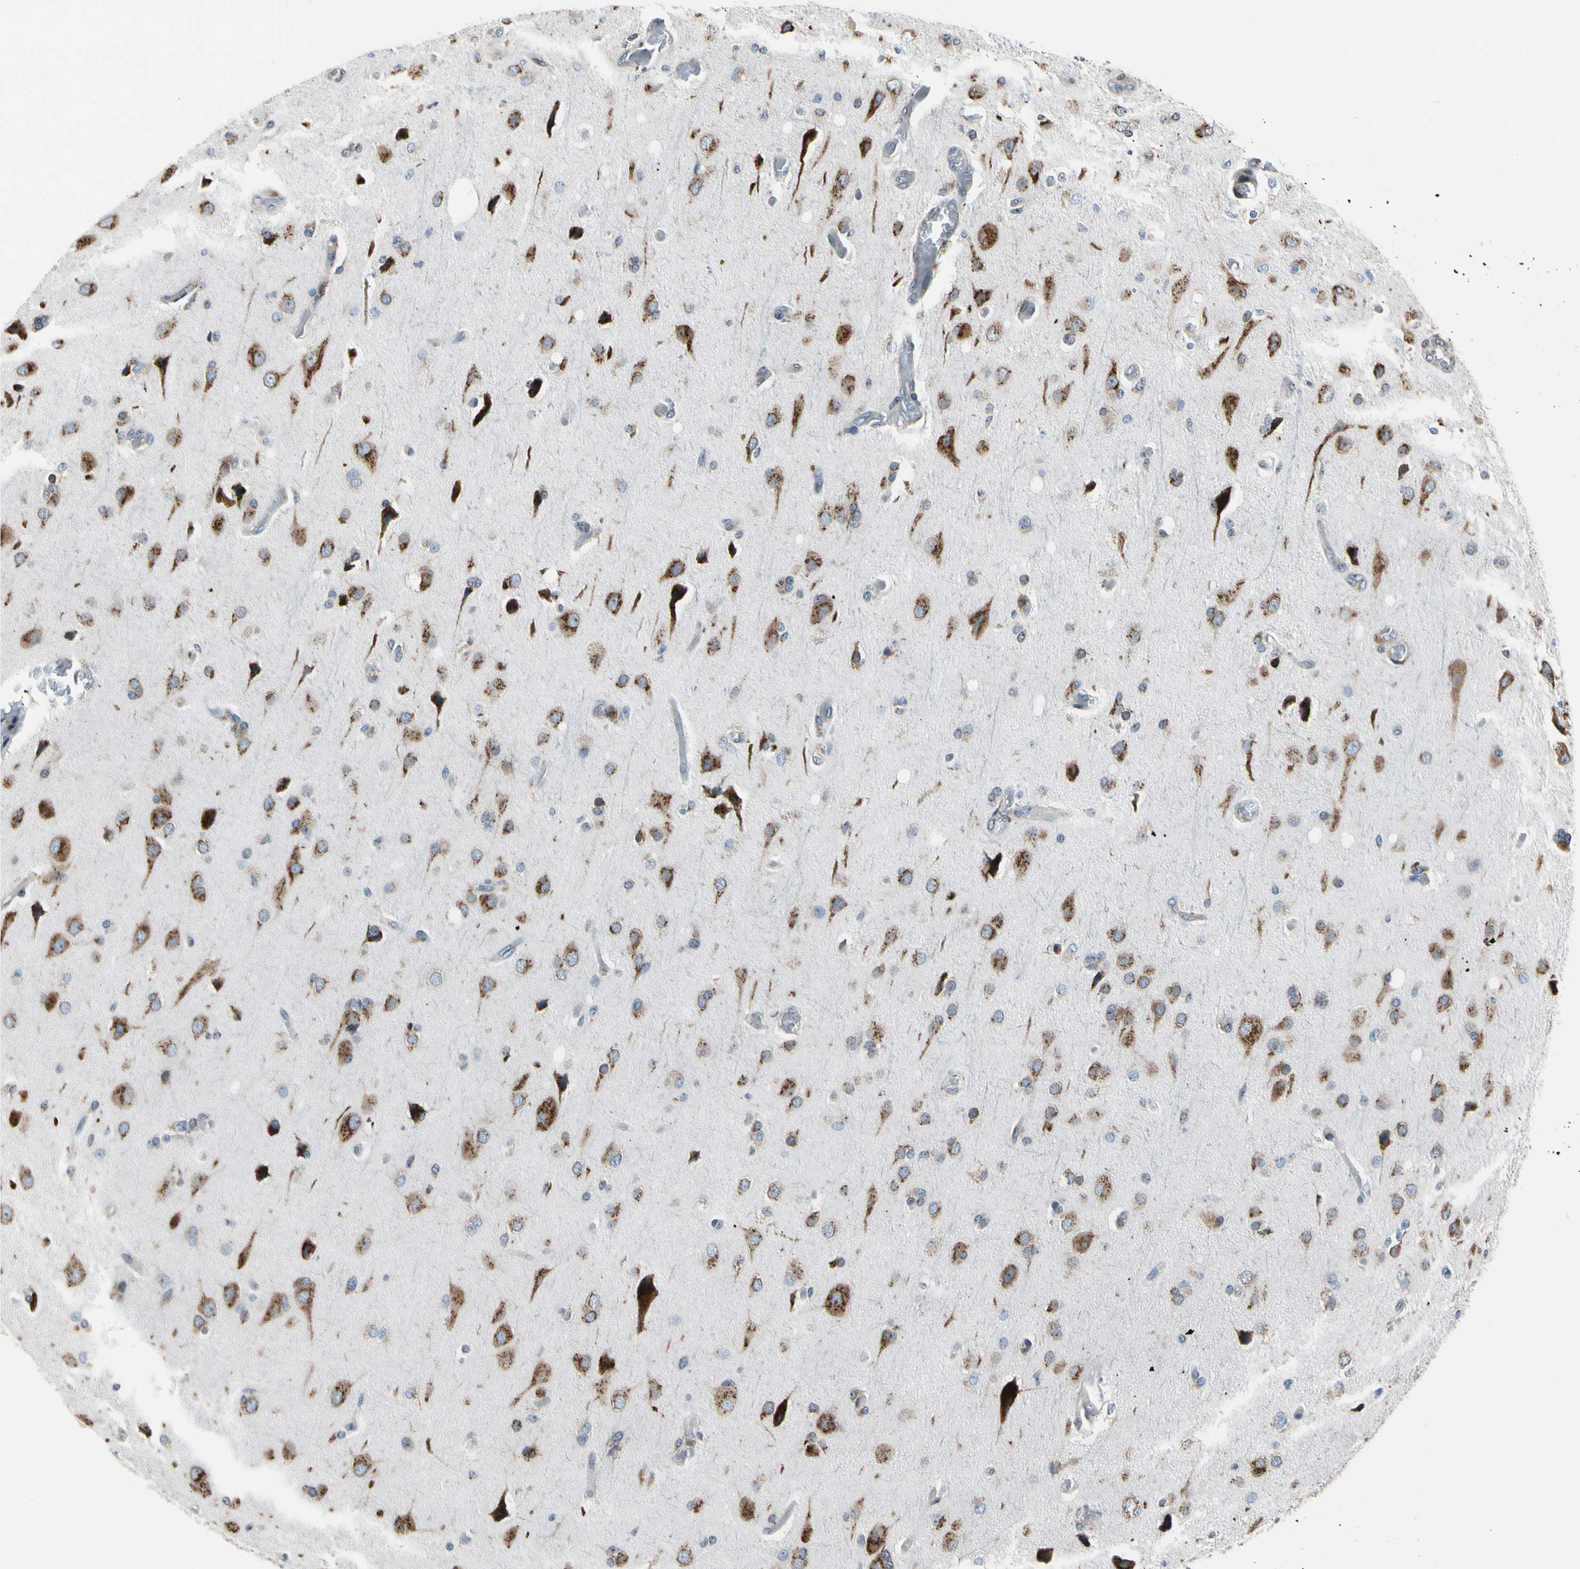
{"staining": {"intensity": "moderate", "quantity": ">75%", "location": "cytoplasmic/membranous"}, "tissue": "glioma", "cell_type": "Tumor cells", "image_type": "cancer", "snomed": [{"axis": "morphology", "description": "Normal tissue, NOS"}, {"axis": "morphology", "description": "Glioma, malignant, High grade"}, {"axis": "topography", "description": "Cerebral cortex"}], "caption": "Immunohistochemical staining of glioma demonstrates medium levels of moderate cytoplasmic/membranous staining in about >75% of tumor cells. The staining was performed using DAB to visualize the protein expression in brown, while the nuclei were stained in blue with hematoxylin (Magnification: 20x).", "gene": "TMED7", "patient": {"sex": "male", "age": 77}}